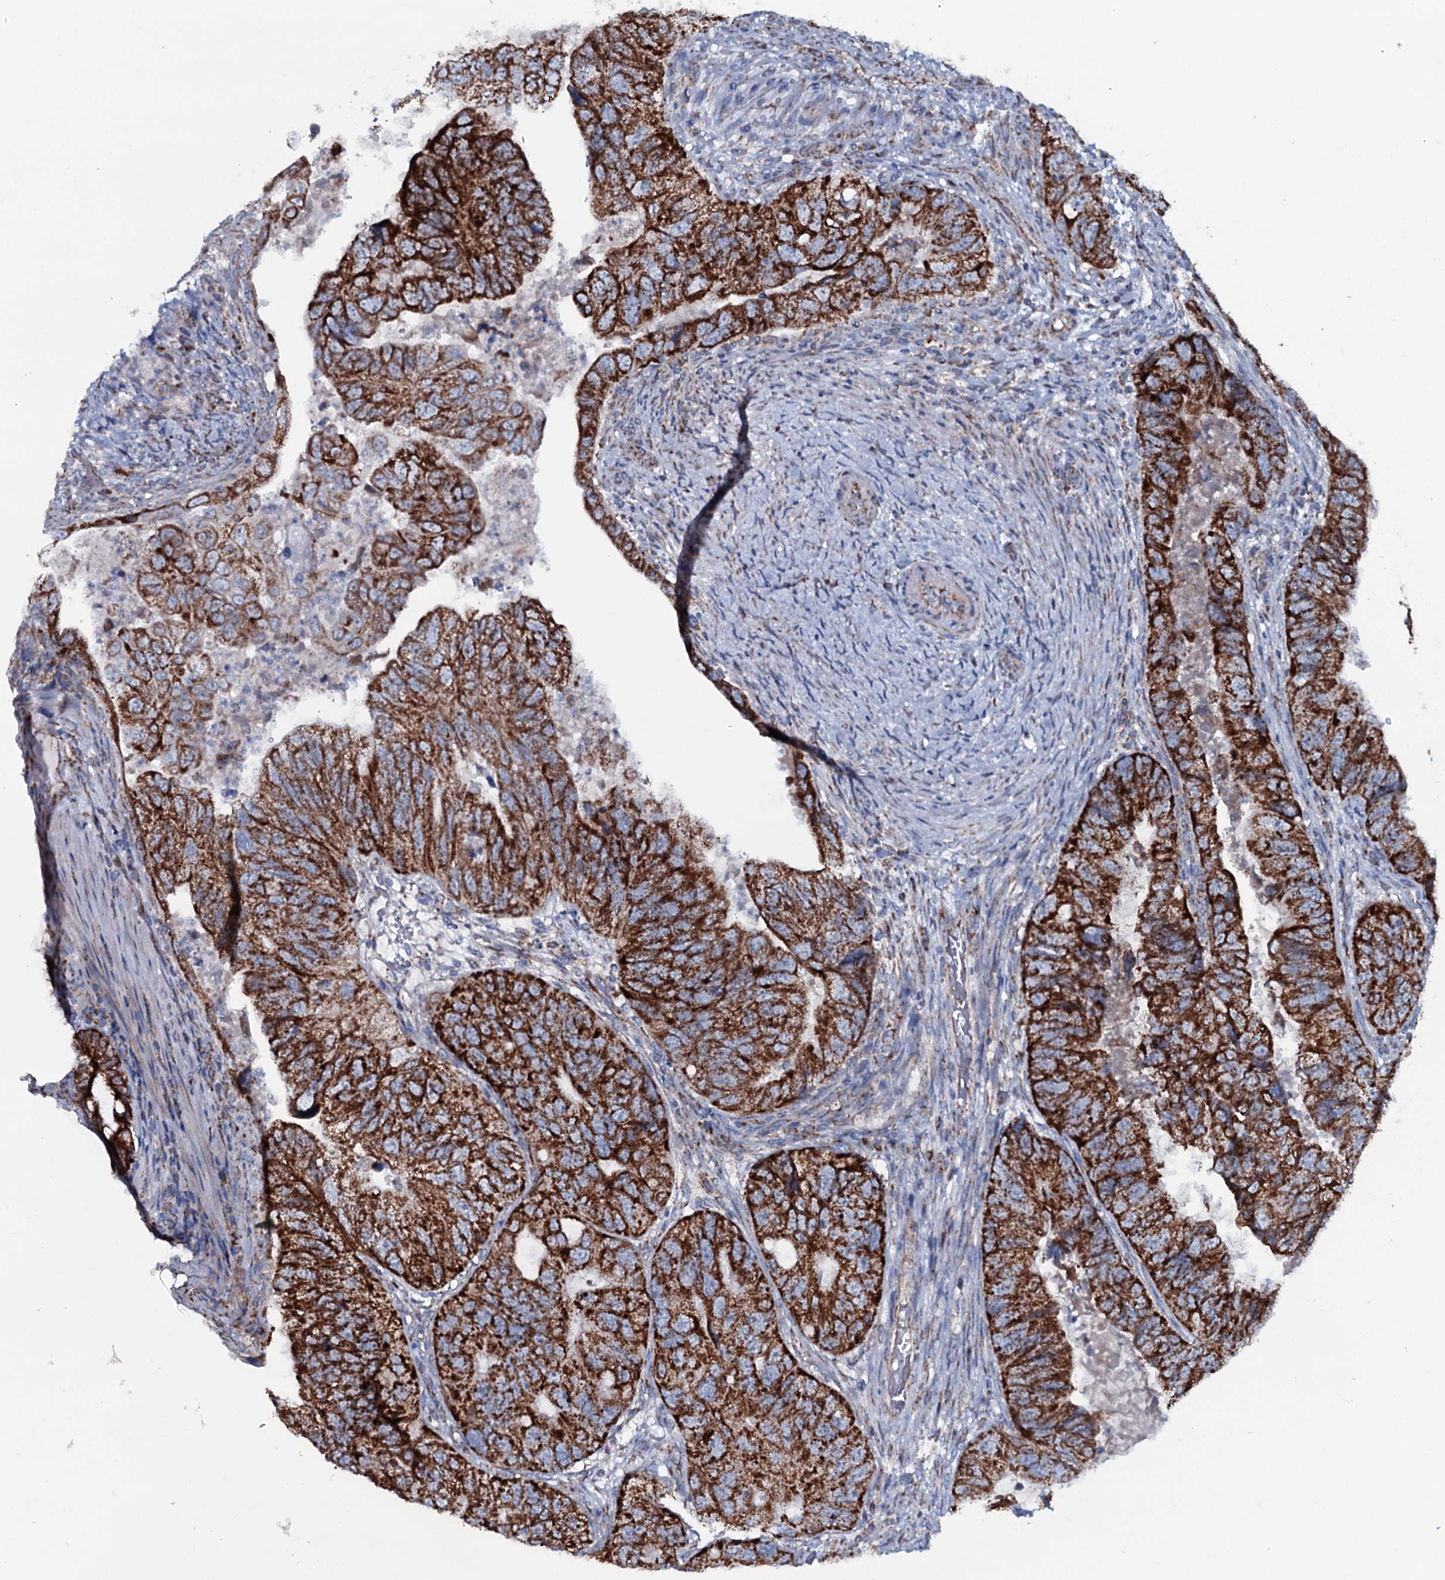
{"staining": {"intensity": "strong", "quantity": ">75%", "location": "cytoplasmic/membranous"}, "tissue": "colorectal cancer", "cell_type": "Tumor cells", "image_type": "cancer", "snomed": [{"axis": "morphology", "description": "Adenocarcinoma, NOS"}, {"axis": "topography", "description": "Rectum"}], "caption": "Immunohistochemistry (IHC) staining of colorectal cancer, which displays high levels of strong cytoplasmic/membranous positivity in approximately >75% of tumor cells indicating strong cytoplasmic/membranous protein staining. The staining was performed using DAB (3,3'-diaminobenzidine) (brown) for protein detection and nuclei were counterstained in hematoxylin (blue).", "gene": "MRPS35", "patient": {"sex": "male", "age": 63}}